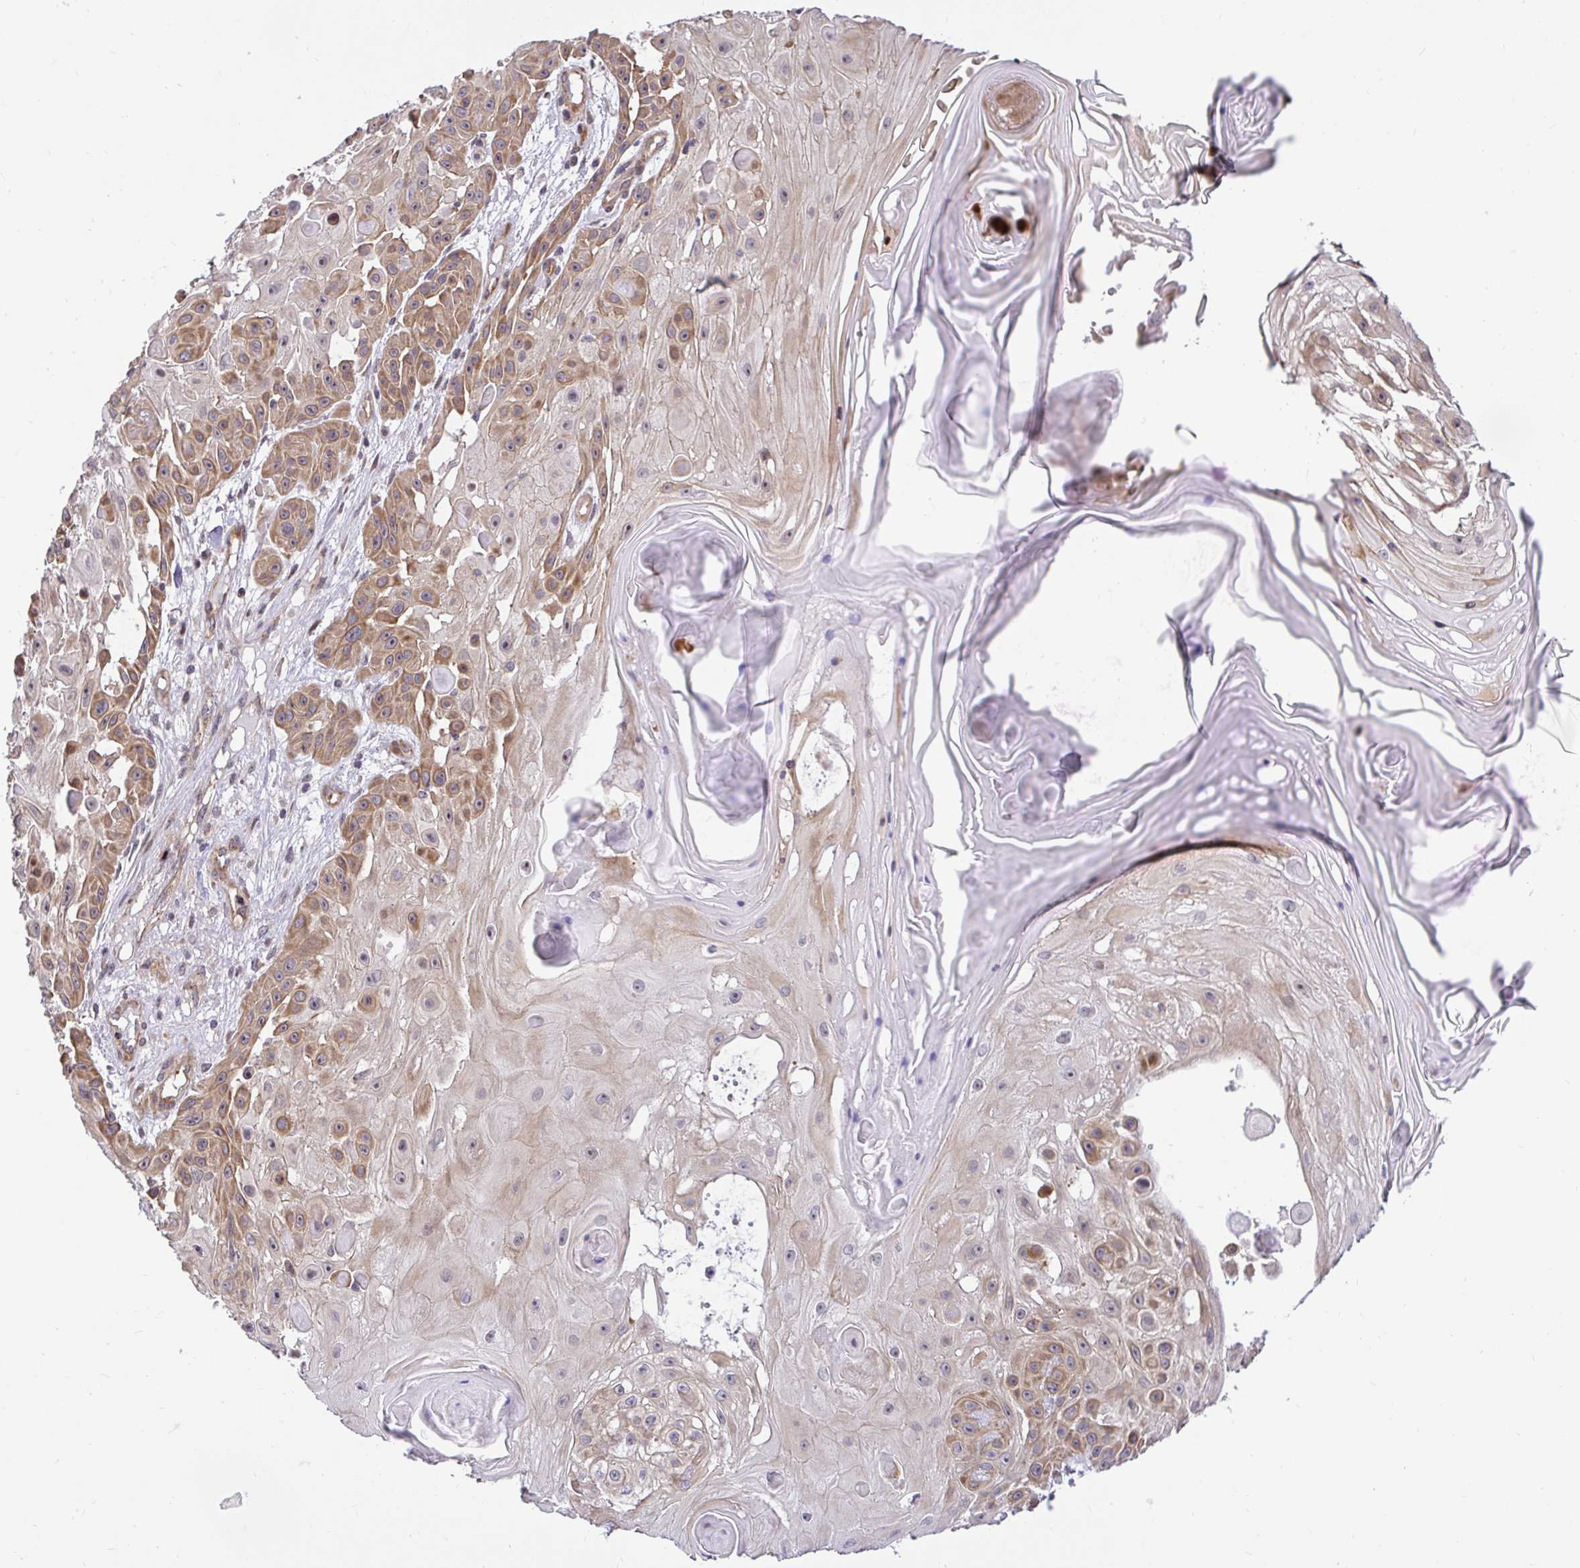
{"staining": {"intensity": "moderate", "quantity": ">75%", "location": "cytoplasmic/membranous"}, "tissue": "skin cancer", "cell_type": "Tumor cells", "image_type": "cancer", "snomed": [{"axis": "morphology", "description": "Squamous cell carcinoma, NOS"}, {"axis": "topography", "description": "Skin"}], "caption": "A photomicrograph of skin squamous cell carcinoma stained for a protein exhibits moderate cytoplasmic/membranous brown staining in tumor cells.", "gene": "TRIM55", "patient": {"sex": "male", "age": 91}}